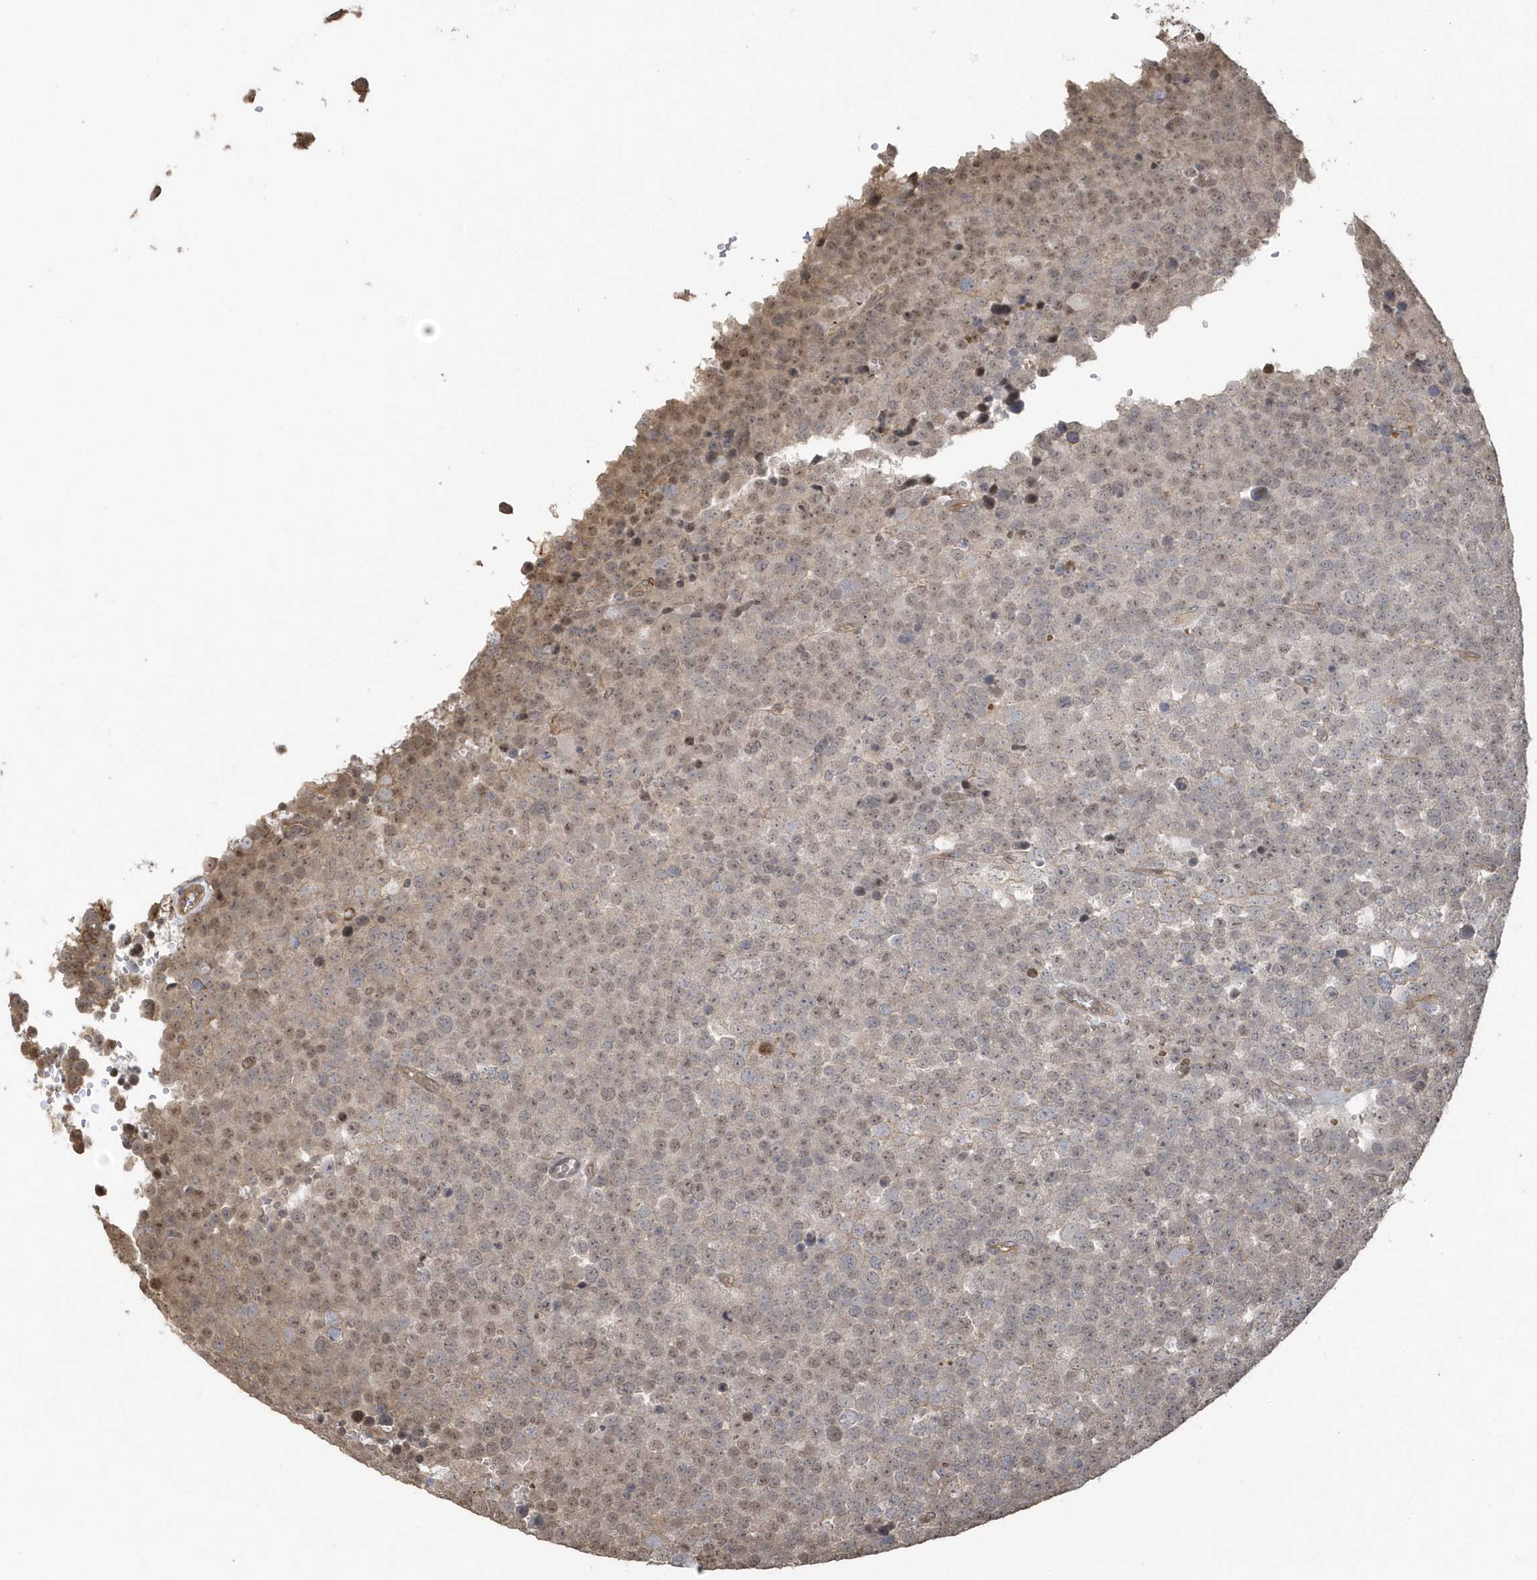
{"staining": {"intensity": "weak", "quantity": "25%-75%", "location": "cytoplasmic/membranous,nuclear"}, "tissue": "testis cancer", "cell_type": "Tumor cells", "image_type": "cancer", "snomed": [{"axis": "morphology", "description": "Seminoma, NOS"}, {"axis": "topography", "description": "Testis"}], "caption": "Testis cancer was stained to show a protein in brown. There is low levels of weak cytoplasmic/membranous and nuclear staining in approximately 25%-75% of tumor cells.", "gene": "HERPUD1", "patient": {"sex": "male", "age": 71}}